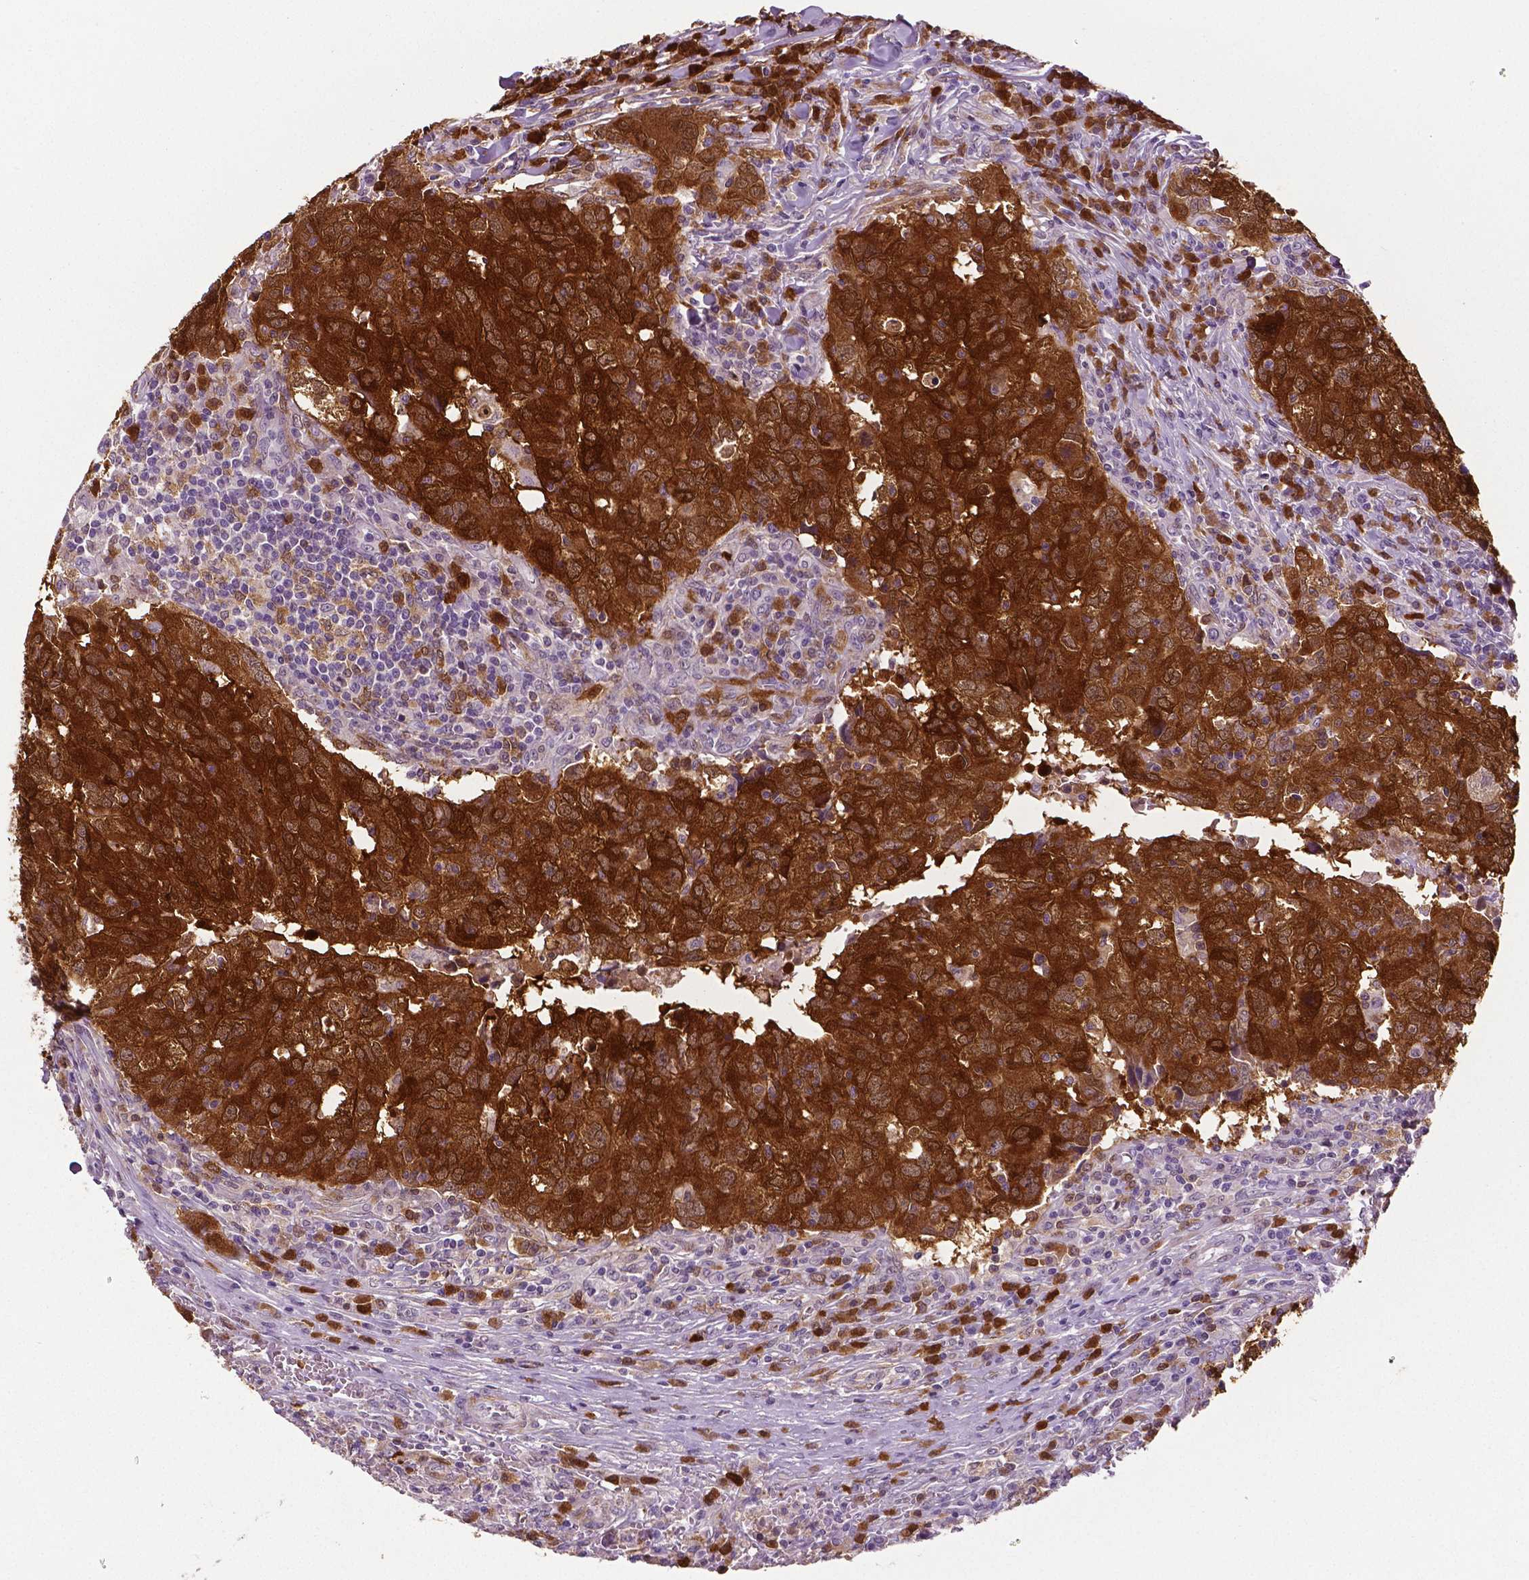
{"staining": {"intensity": "strong", "quantity": ">75%", "location": "cytoplasmic/membranous"}, "tissue": "breast cancer", "cell_type": "Tumor cells", "image_type": "cancer", "snomed": [{"axis": "morphology", "description": "Duct carcinoma"}, {"axis": "topography", "description": "Breast"}], "caption": "Immunohistochemistry photomicrograph of neoplastic tissue: intraductal carcinoma (breast) stained using immunohistochemistry (IHC) displays high levels of strong protein expression localized specifically in the cytoplasmic/membranous of tumor cells, appearing as a cytoplasmic/membranous brown color.", "gene": "PHGDH", "patient": {"sex": "female", "age": 30}}